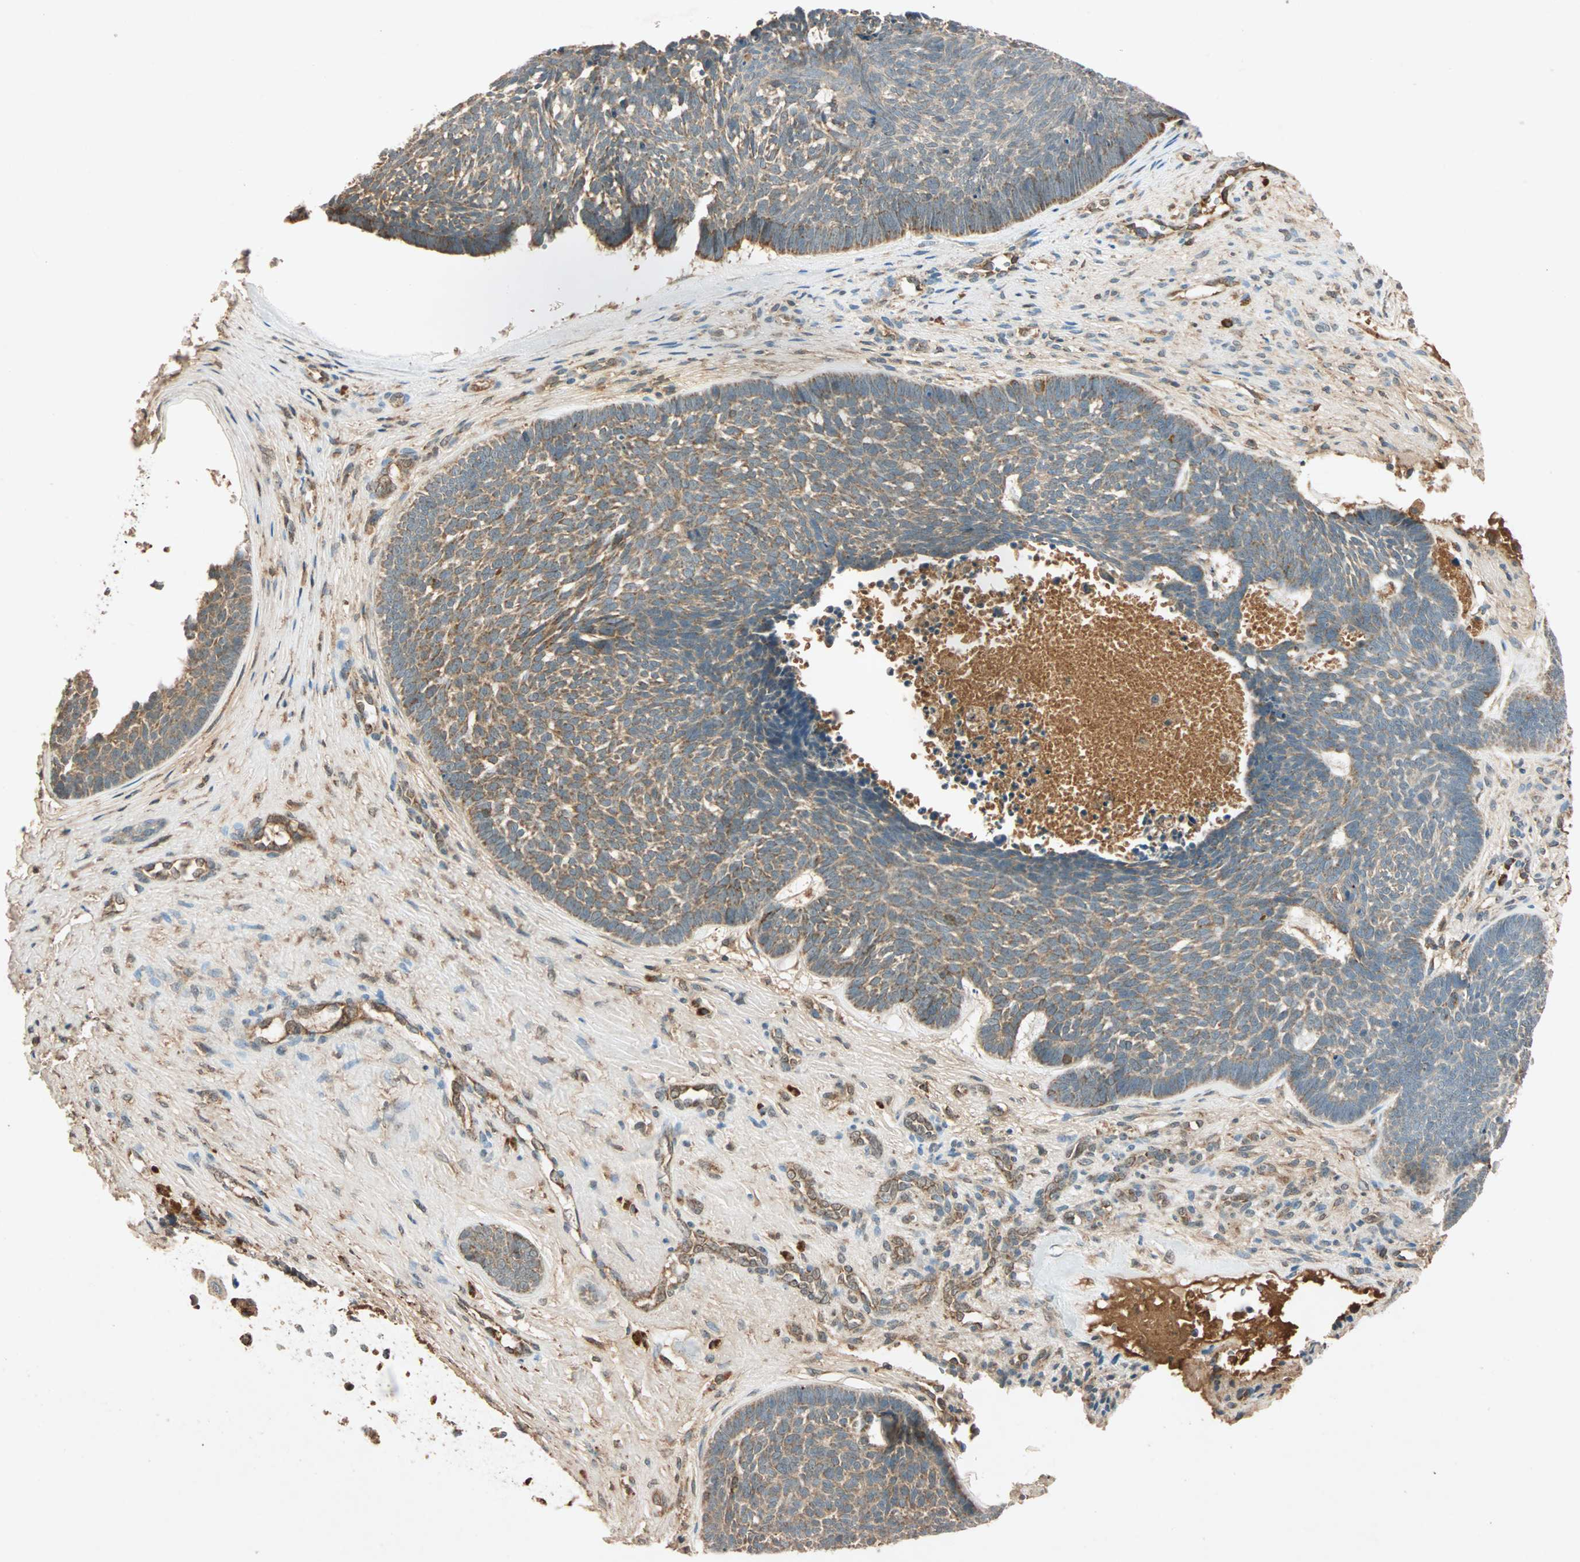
{"staining": {"intensity": "moderate", "quantity": ">75%", "location": "cytoplasmic/membranous"}, "tissue": "skin cancer", "cell_type": "Tumor cells", "image_type": "cancer", "snomed": [{"axis": "morphology", "description": "Basal cell carcinoma"}, {"axis": "topography", "description": "Skin"}], "caption": "Protein staining by immunohistochemistry exhibits moderate cytoplasmic/membranous staining in approximately >75% of tumor cells in skin cancer.", "gene": "MAPK1", "patient": {"sex": "male", "age": 84}}